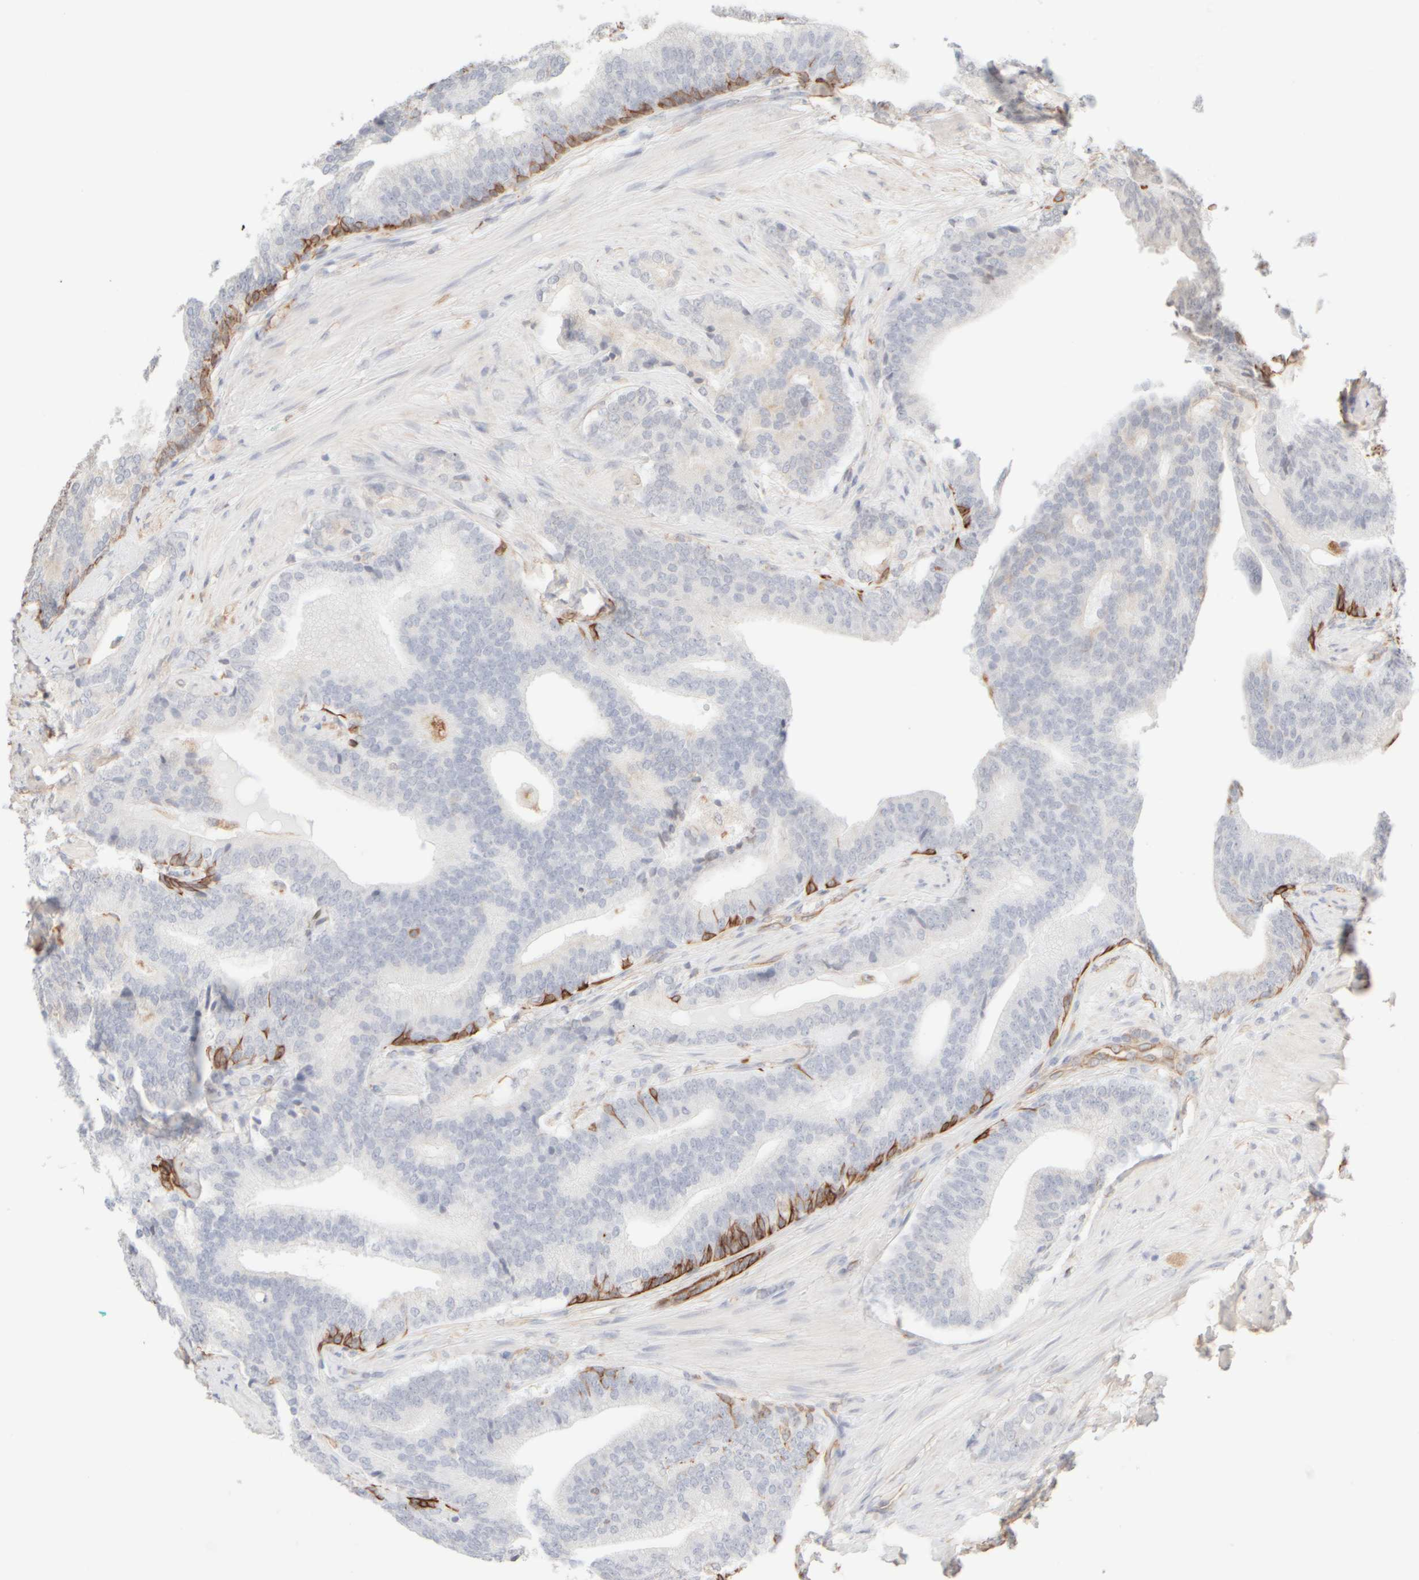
{"staining": {"intensity": "moderate", "quantity": "<25%", "location": "cytoplasmic/membranous"}, "tissue": "prostate cancer", "cell_type": "Tumor cells", "image_type": "cancer", "snomed": [{"axis": "morphology", "description": "Adenocarcinoma, High grade"}, {"axis": "topography", "description": "Prostate"}], "caption": "Protein expression analysis of high-grade adenocarcinoma (prostate) shows moderate cytoplasmic/membranous expression in approximately <25% of tumor cells.", "gene": "KRT15", "patient": {"sex": "male", "age": 55}}